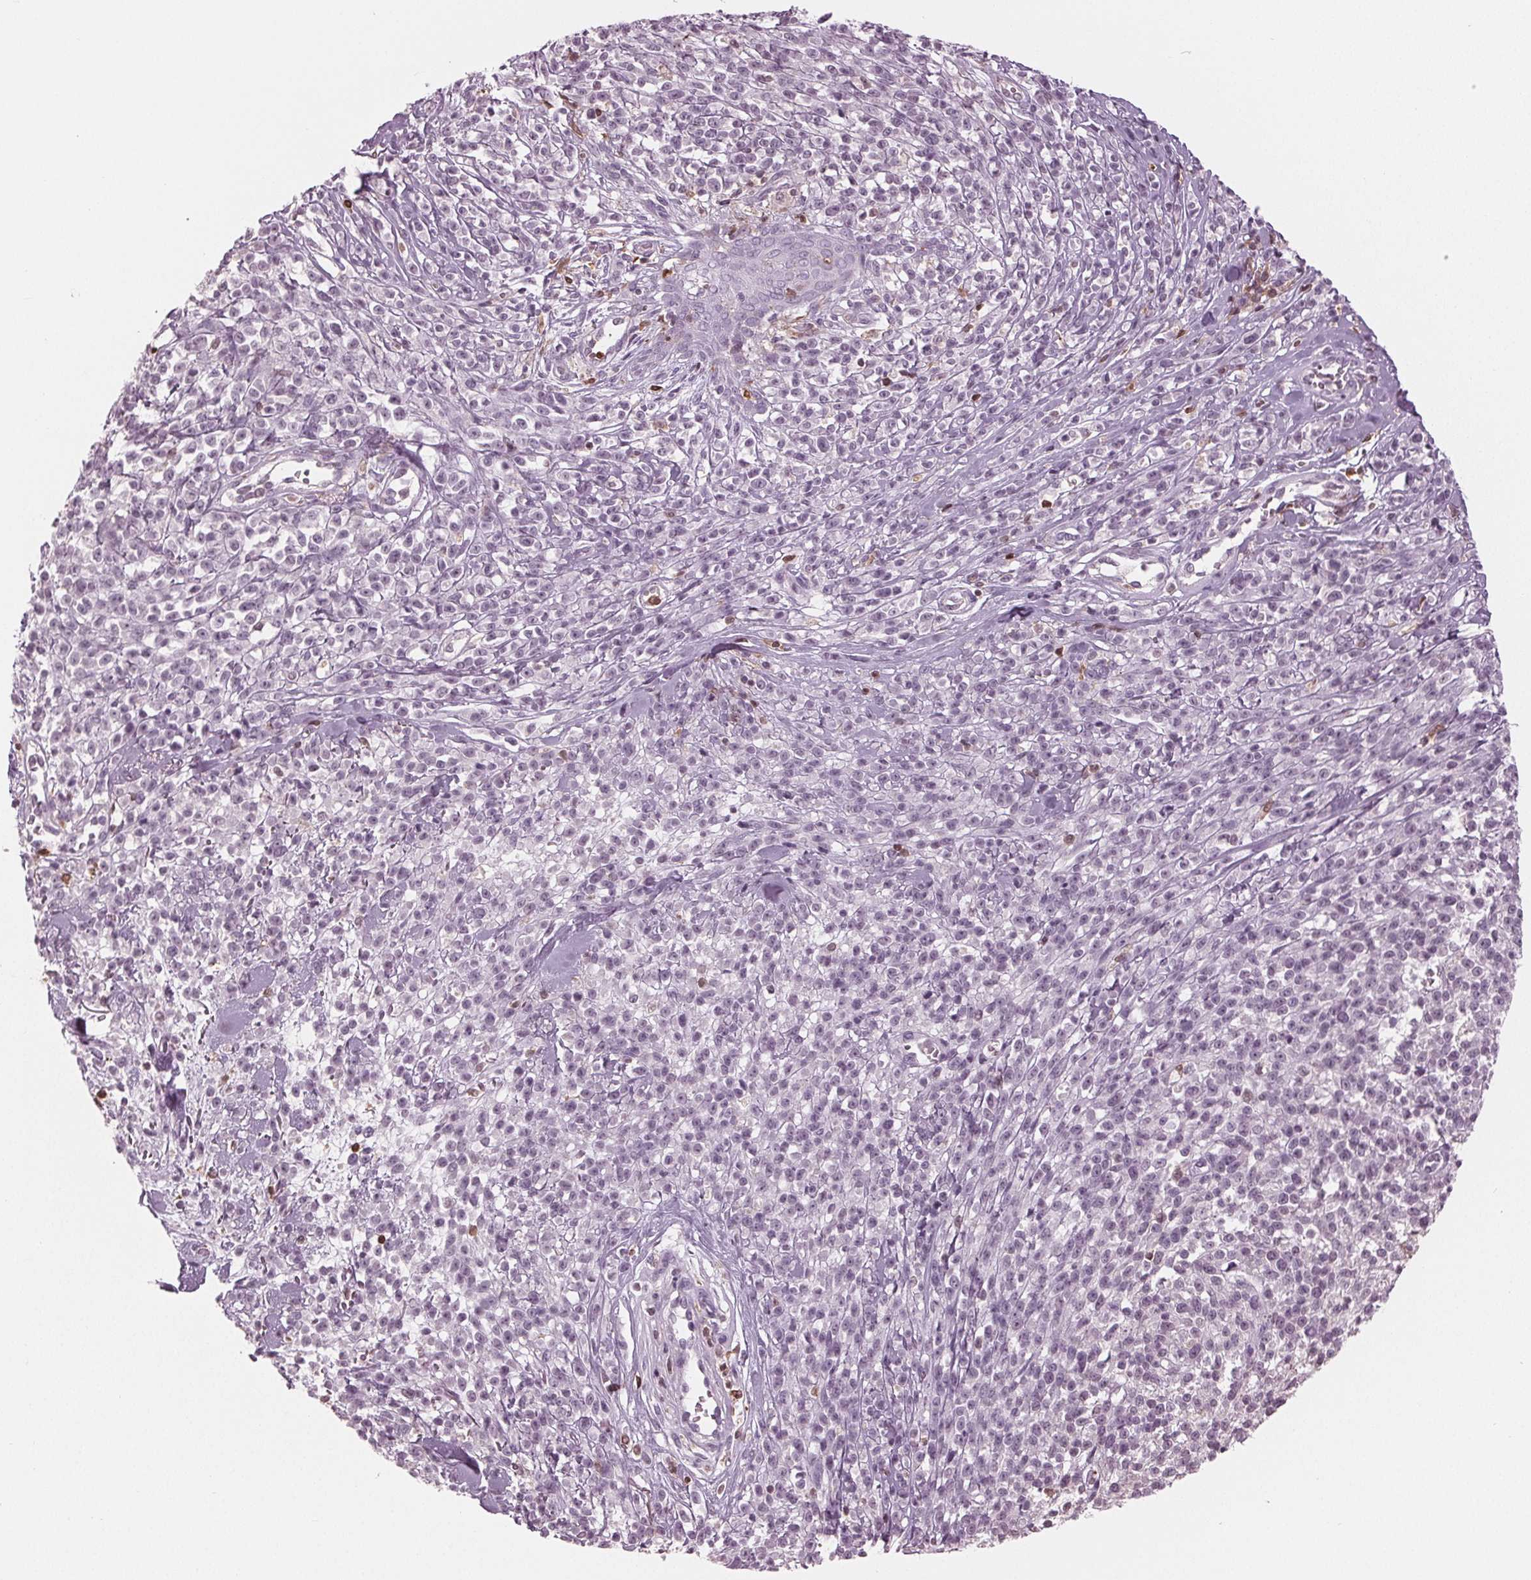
{"staining": {"intensity": "negative", "quantity": "none", "location": "none"}, "tissue": "melanoma", "cell_type": "Tumor cells", "image_type": "cancer", "snomed": [{"axis": "morphology", "description": "Malignant melanoma, NOS"}, {"axis": "topography", "description": "Skin"}, {"axis": "topography", "description": "Skin of trunk"}], "caption": "There is no significant expression in tumor cells of malignant melanoma.", "gene": "BTLA", "patient": {"sex": "male", "age": 74}}